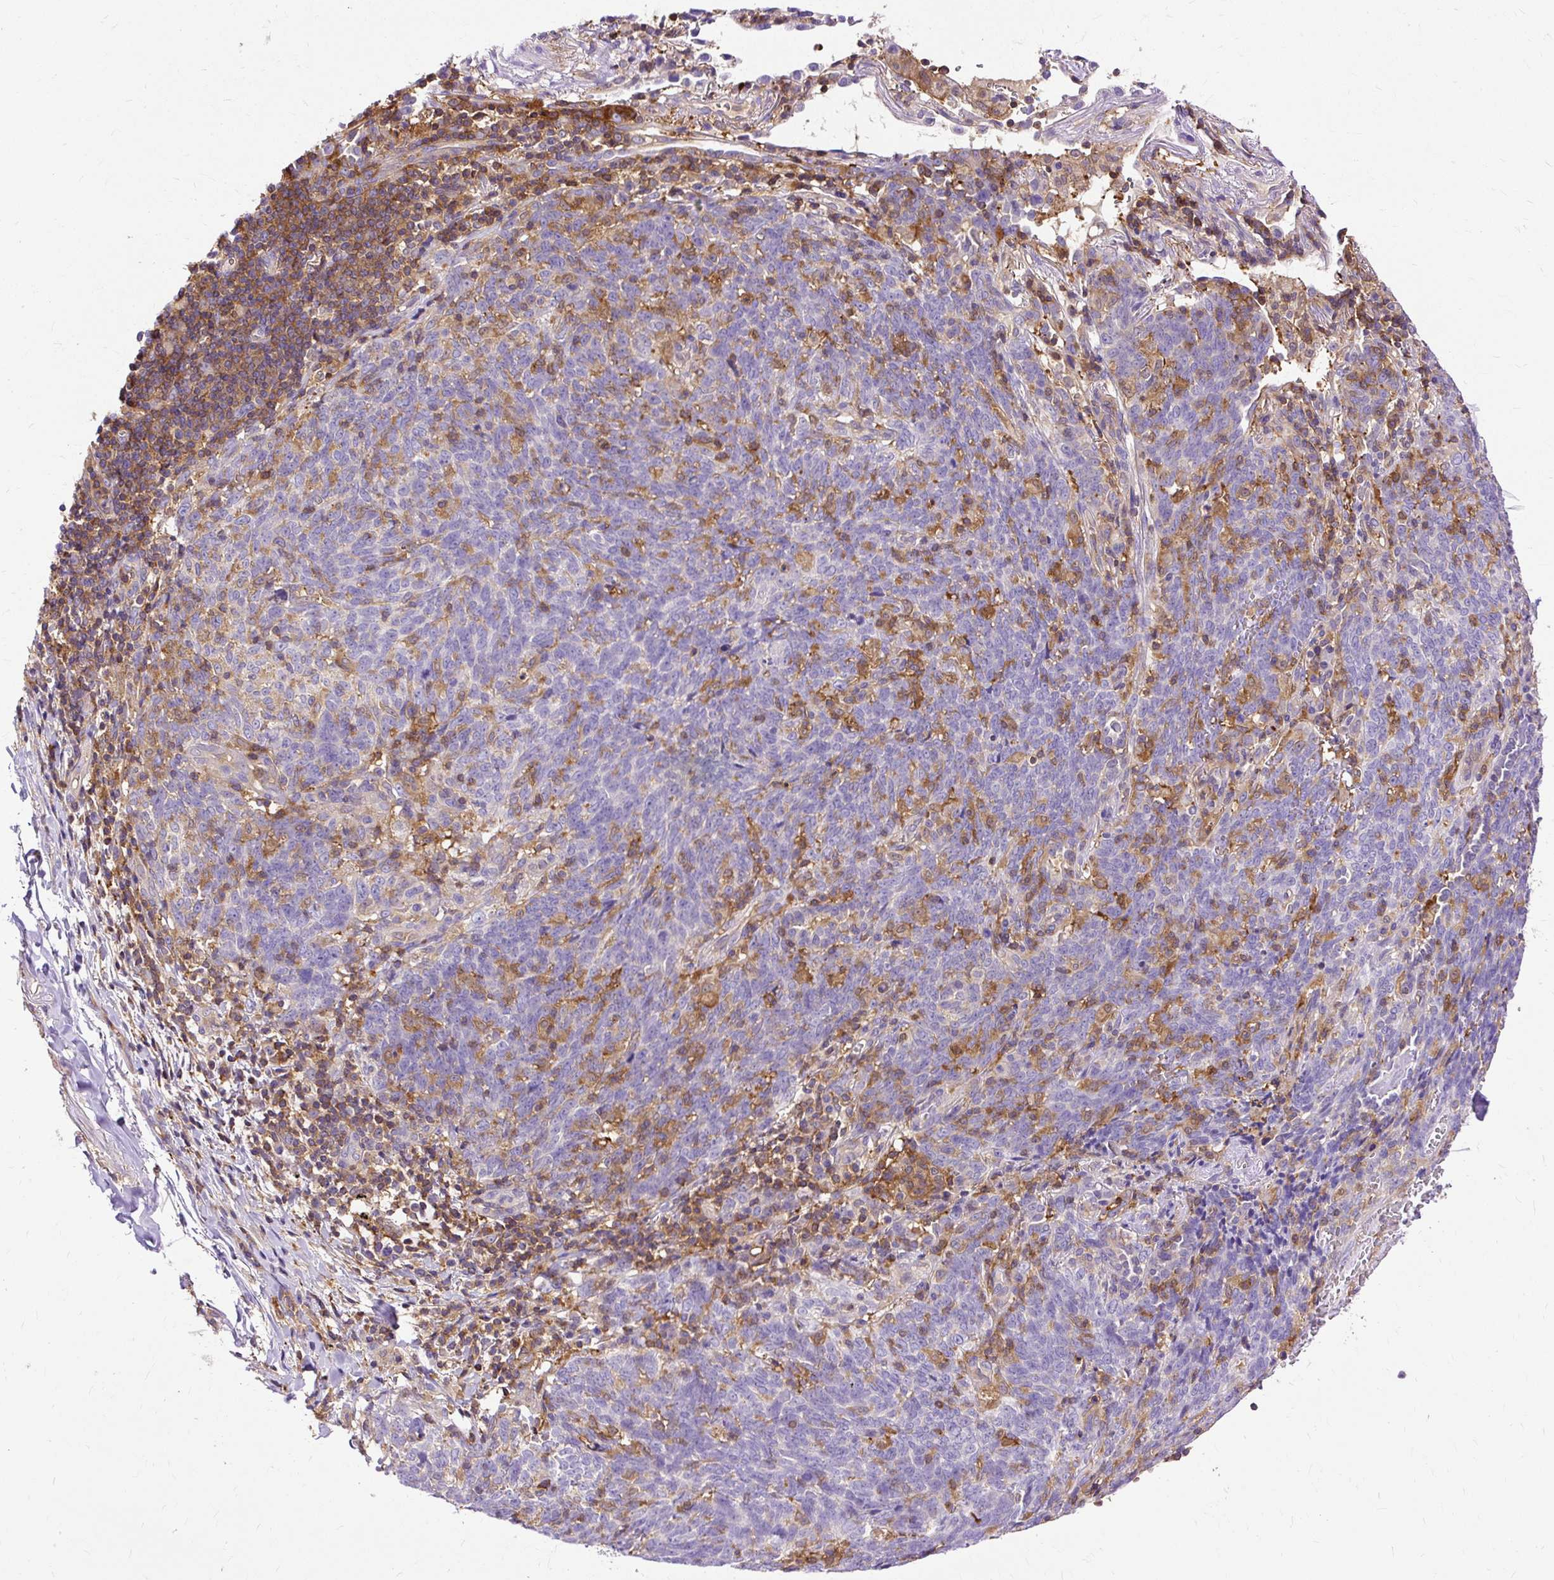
{"staining": {"intensity": "negative", "quantity": "none", "location": "none"}, "tissue": "lung cancer", "cell_type": "Tumor cells", "image_type": "cancer", "snomed": [{"axis": "morphology", "description": "Squamous cell carcinoma, NOS"}, {"axis": "topography", "description": "Lung"}], "caption": "Protein analysis of lung squamous cell carcinoma reveals no significant staining in tumor cells. (DAB (3,3'-diaminobenzidine) immunohistochemistry (IHC), high magnification).", "gene": "TWF2", "patient": {"sex": "female", "age": 72}}